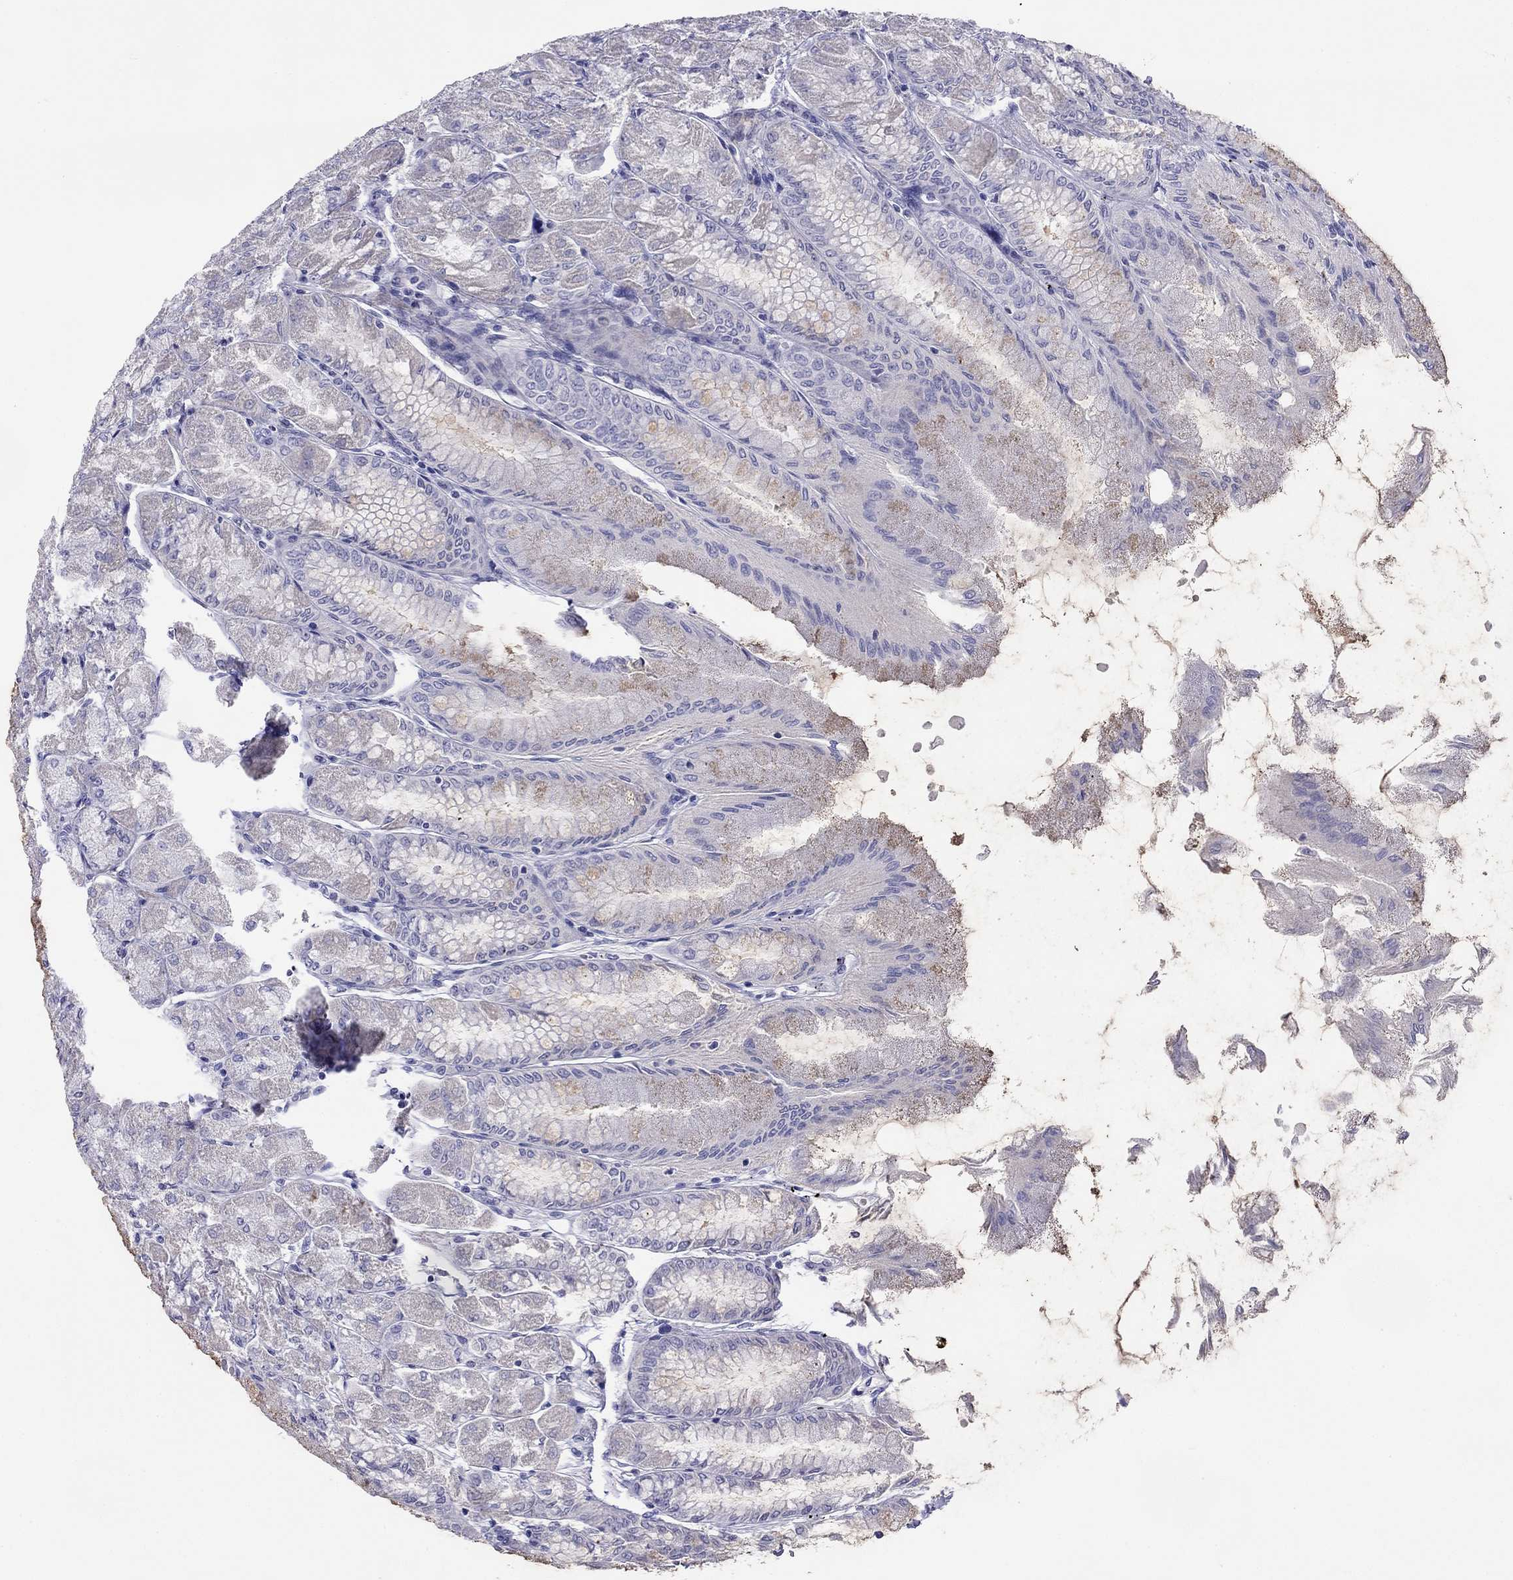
{"staining": {"intensity": "moderate", "quantity": "<25%", "location": "cytoplasmic/membranous"}, "tissue": "stomach", "cell_type": "Glandular cells", "image_type": "normal", "snomed": [{"axis": "morphology", "description": "Normal tissue, NOS"}, {"axis": "topography", "description": "Stomach, upper"}], "caption": "Immunohistochemistry photomicrograph of unremarkable stomach stained for a protein (brown), which reveals low levels of moderate cytoplasmic/membranous expression in about <25% of glandular cells.", "gene": "CMYA5", "patient": {"sex": "male", "age": 60}}